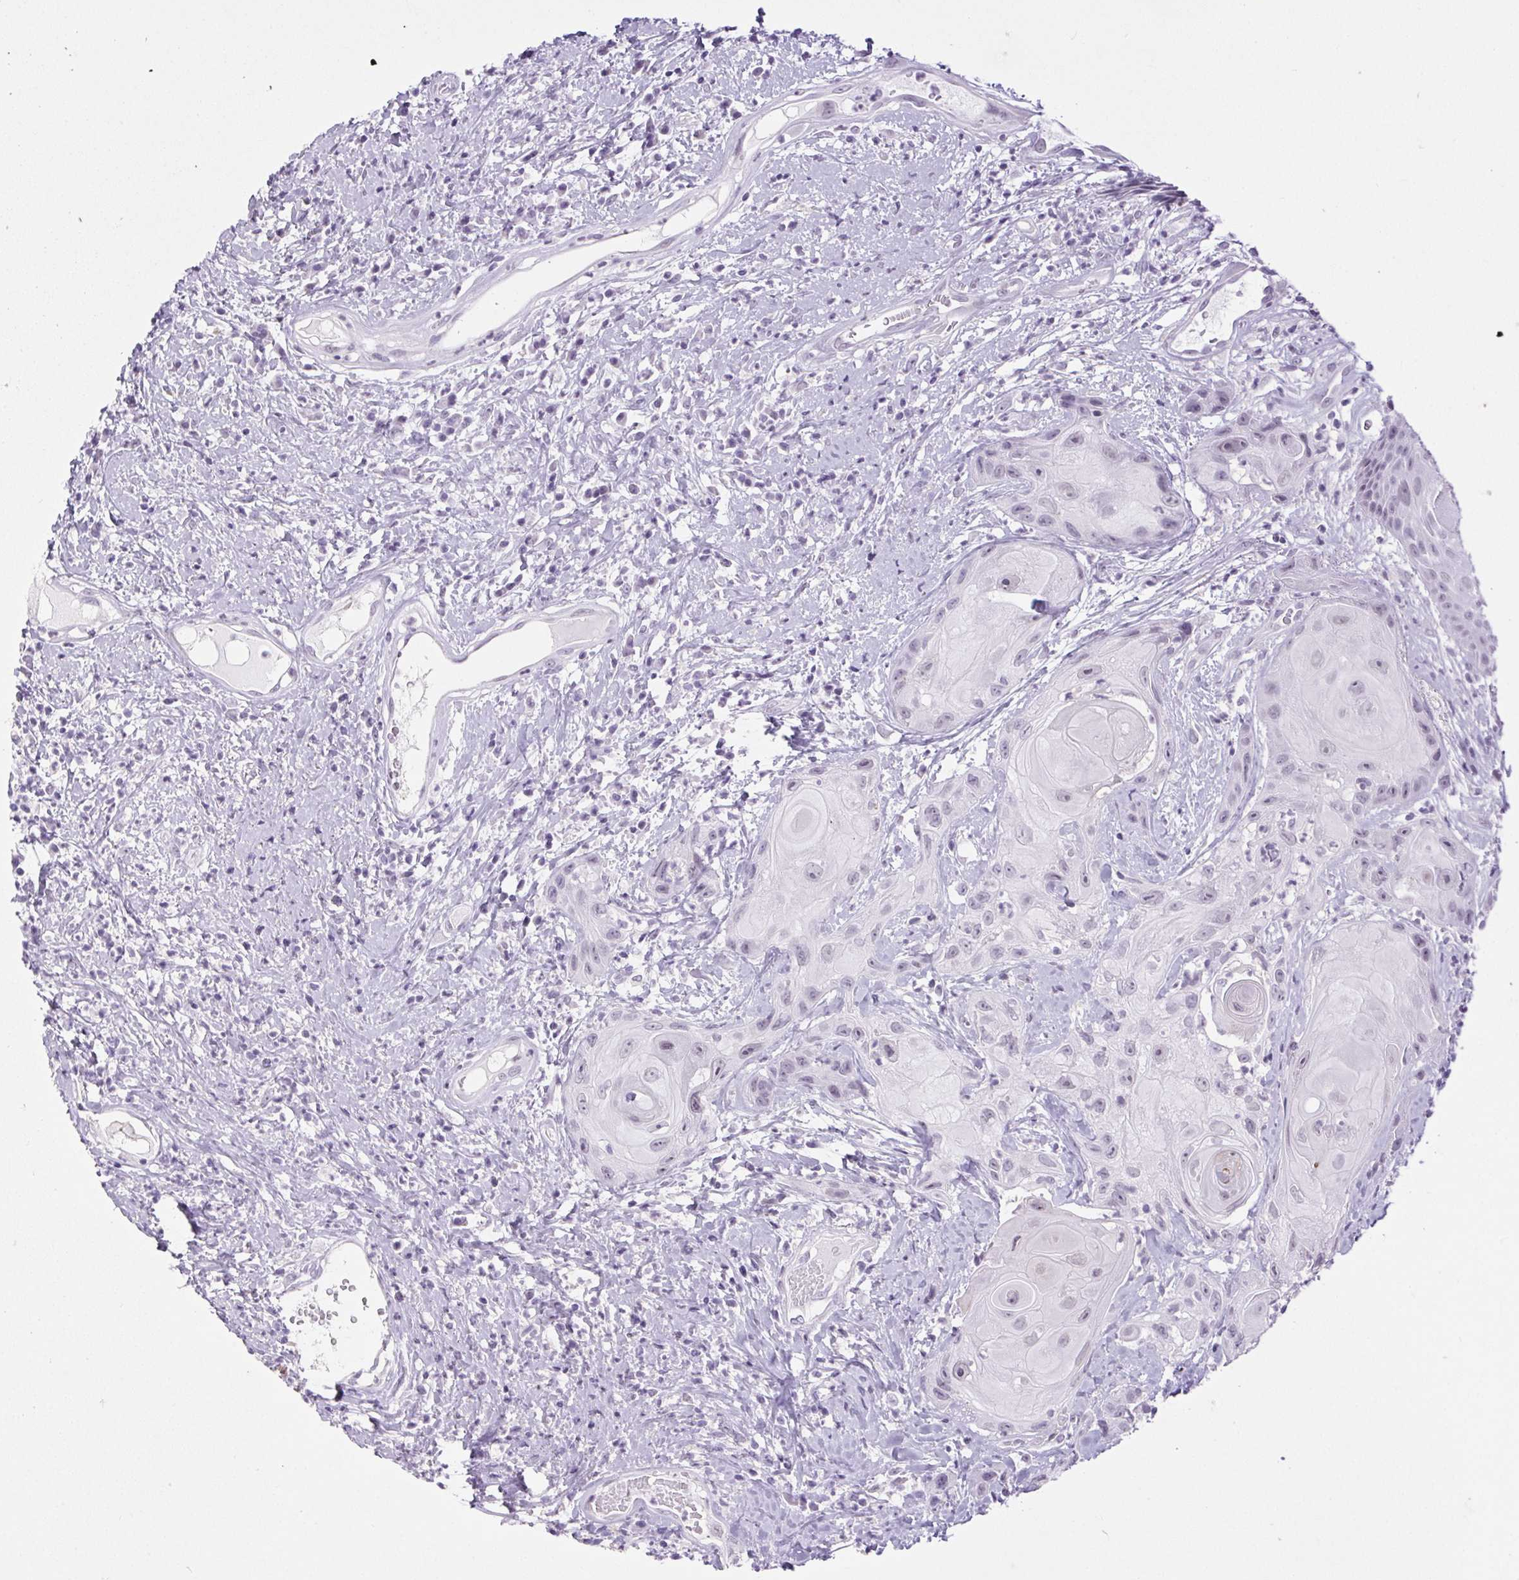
{"staining": {"intensity": "negative", "quantity": "none", "location": "none"}, "tissue": "head and neck cancer", "cell_type": "Tumor cells", "image_type": "cancer", "snomed": [{"axis": "morphology", "description": "Squamous cell carcinoma, NOS"}, {"axis": "topography", "description": "Head-Neck"}], "caption": "Tumor cells are negative for protein expression in human head and neck cancer (squamous cell carcinoma). The staining is performed using DAB (3,3'-diaminobenzidine) brown chromogen with nuclei counter-stained in using hematoxylin.", "gene": "BCAS1", "patient": {"sex": "male", "age": 57}}